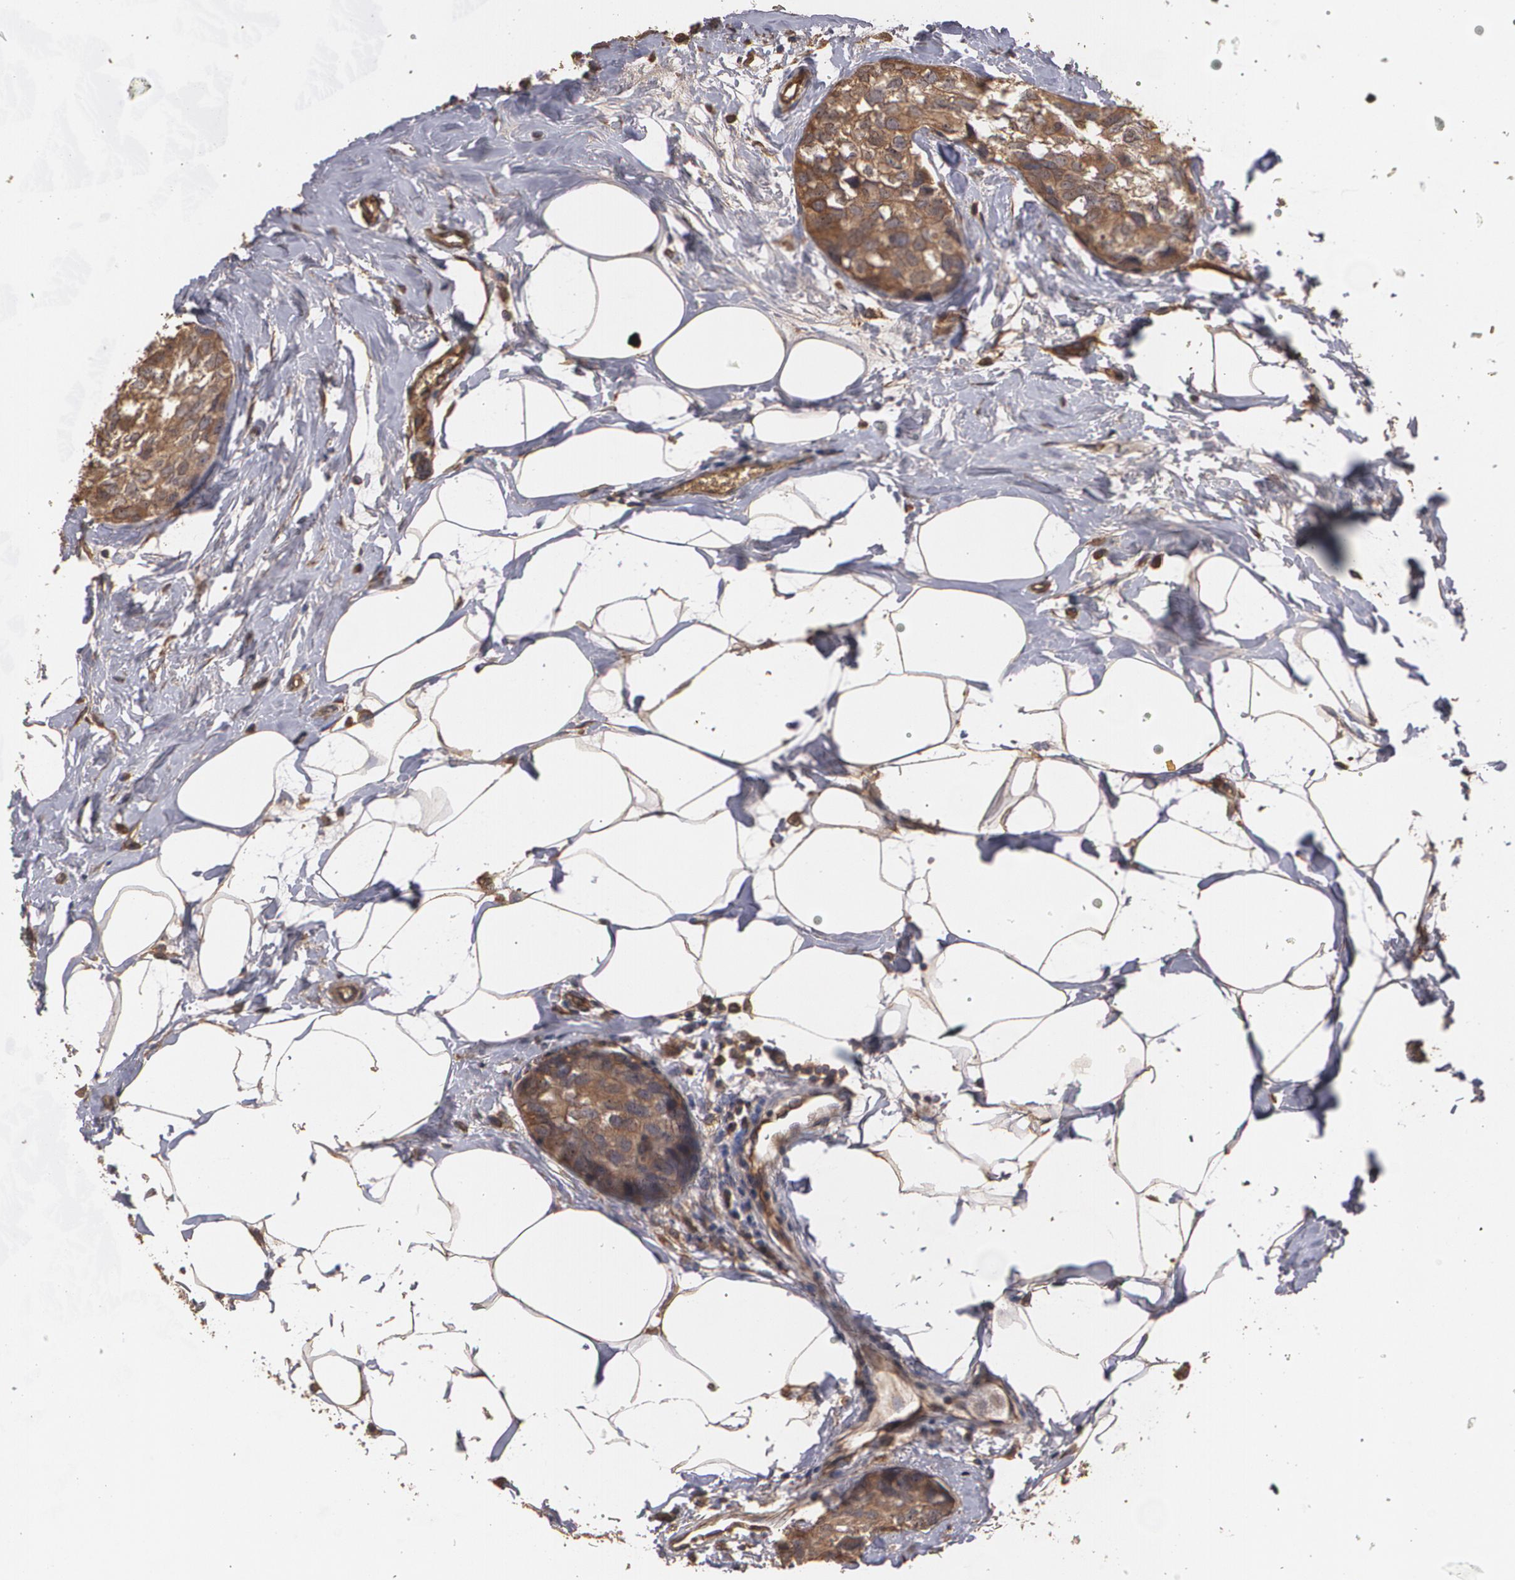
{"staining": {"intensity": "moderate", "quantity": ">75%", "location": "cytoplasmic/membranous"}, "tissue": "breast cancer", "cell_type": "Tumor cells", "image_type": "cancer", "snomed": [{"axis": "morphology", "description": "Normal tissue, NOS"}, {"axis": "morphology", "description": "Duct carcinoma"}, {"axis": "topography", "description": "Breast"}], "caption": "The micrograph demonstrates a brown stain indicating the presence of a protein in the cytoplasmic/membranous of tumor cells in breast cancer (invasive ductal carcinoma).", "gene": "PON1", "patient": {"sex": "female", "age": 50}}